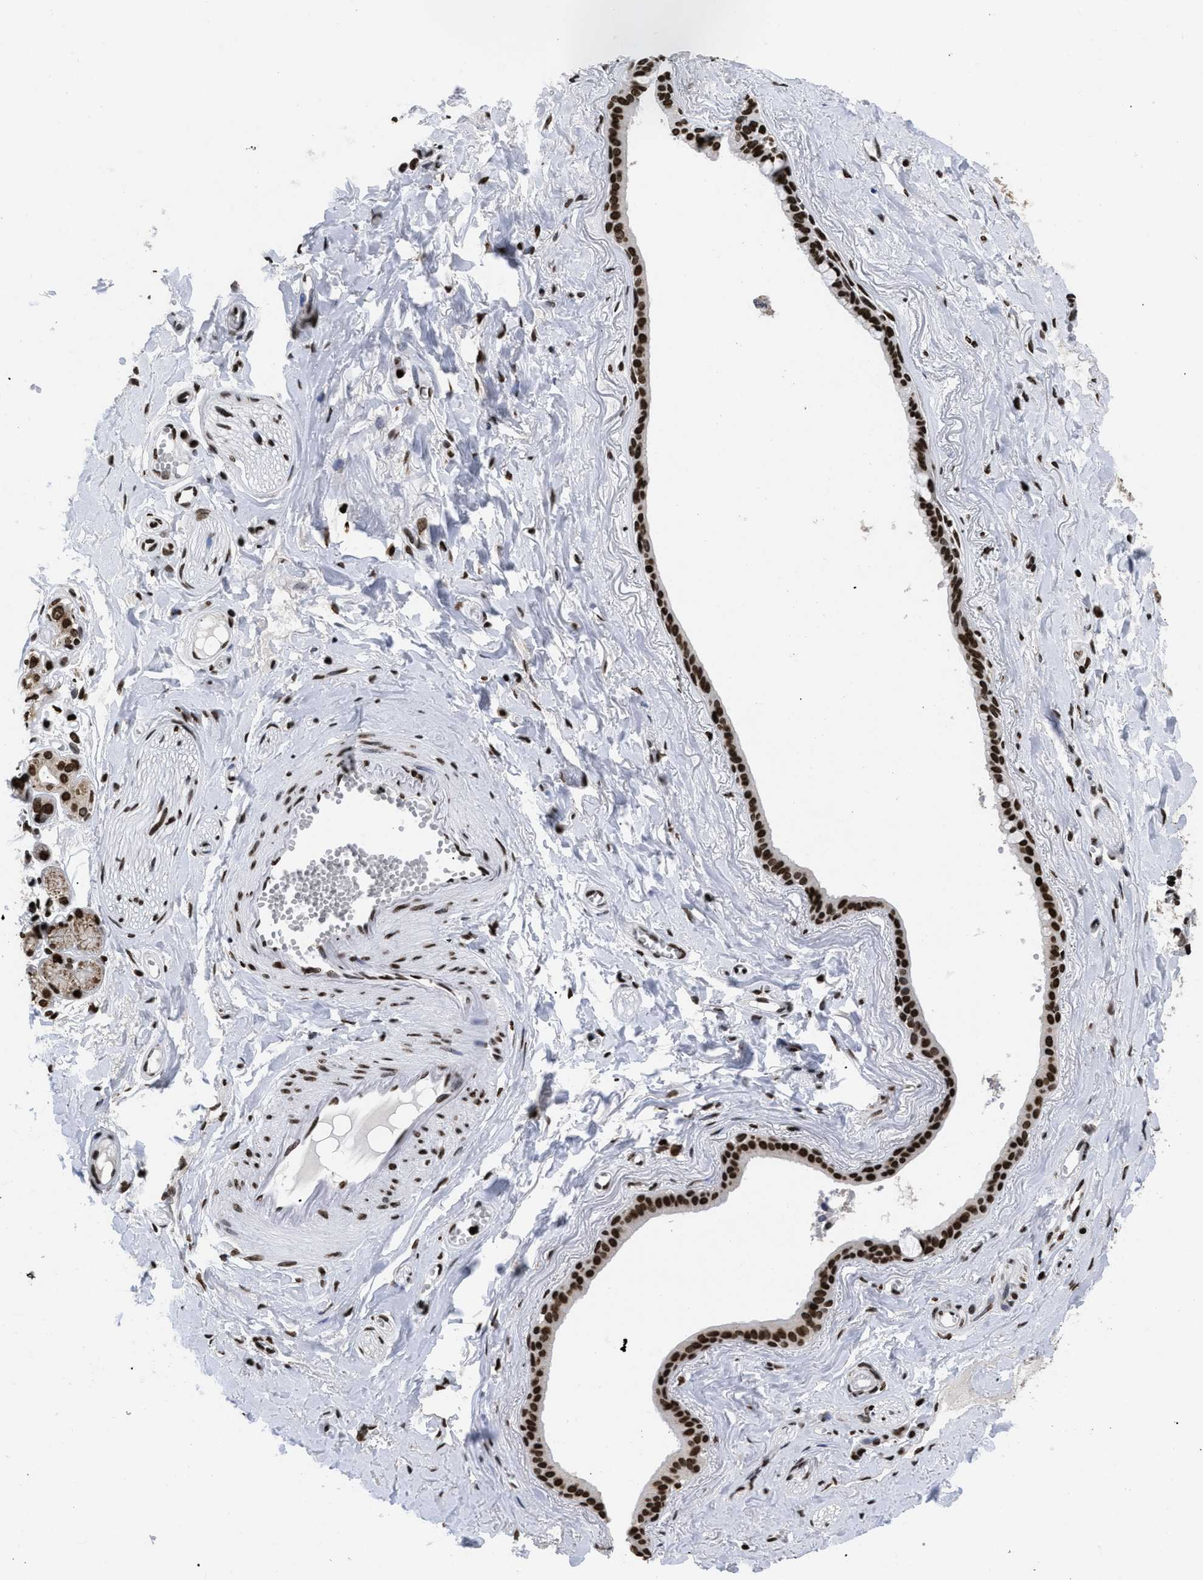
{"staining": {"intensity": "strong", "quantity": ">75%", "location": "nuclear"}, "tissue": "adipose tissue", "cell_type": "Adipocytes", "image_type": "normal", "snomed": [{"axis": "morphology", "description": "Normal tissue, NOS"}, {"axis": "morphology", "description": "Inflammation, NOS"}, {"axis": "topography", "description": "Salivary gland"}, {"axis": "topography", "description": "Peripheral nerve tissue"}], "caption": "Immunohistochemical staining of benign human adipose tissue demonstrates strong nuclear protein positivity in approximately >75% of adipocytes.", "gene": "CALHM3", "patient": {"sex": "female", "age": 75}}